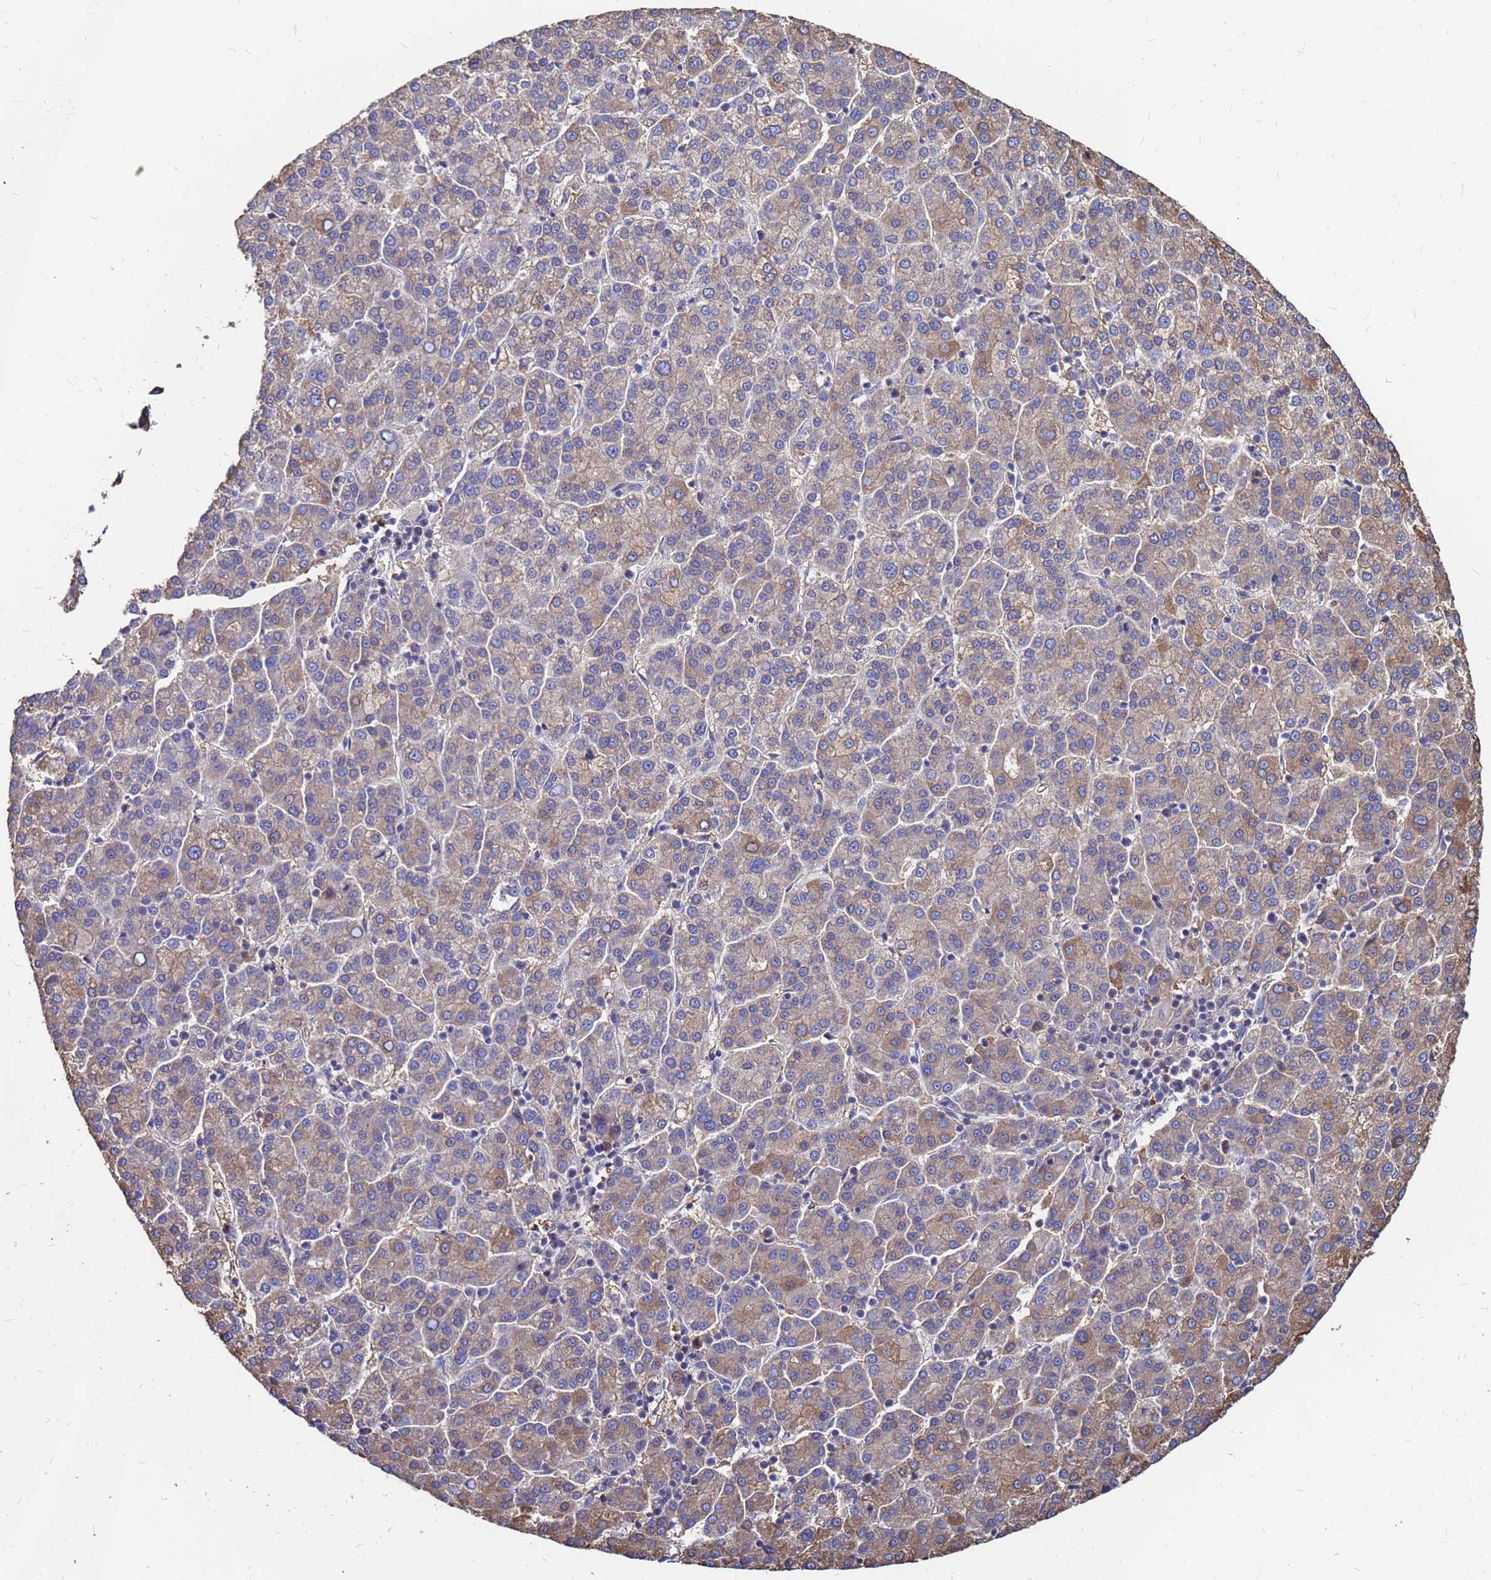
{"staining": {"intensity": "moderate", "quantity": "25%-75%", "location": "cytoplasmic/membranous"}, "tissue": "liver cancer", "cell_type": "Tumor cells", "image_type": "cancer", "snomed": [{"axis": "morphology", "description": "Carcinoma, Hepatocellular, NOS"}, {"axis": "topography", "description": "Liver"}], "caption": "This is an image of immunohistochemistry (IHC) staining of hepatocellular carcinoma (liver), which shows moderate staining in the cytoplasmic/membranous of tumor cells.", "gene": "MOB2", "patient": {"sex": "female", "age": 58}}